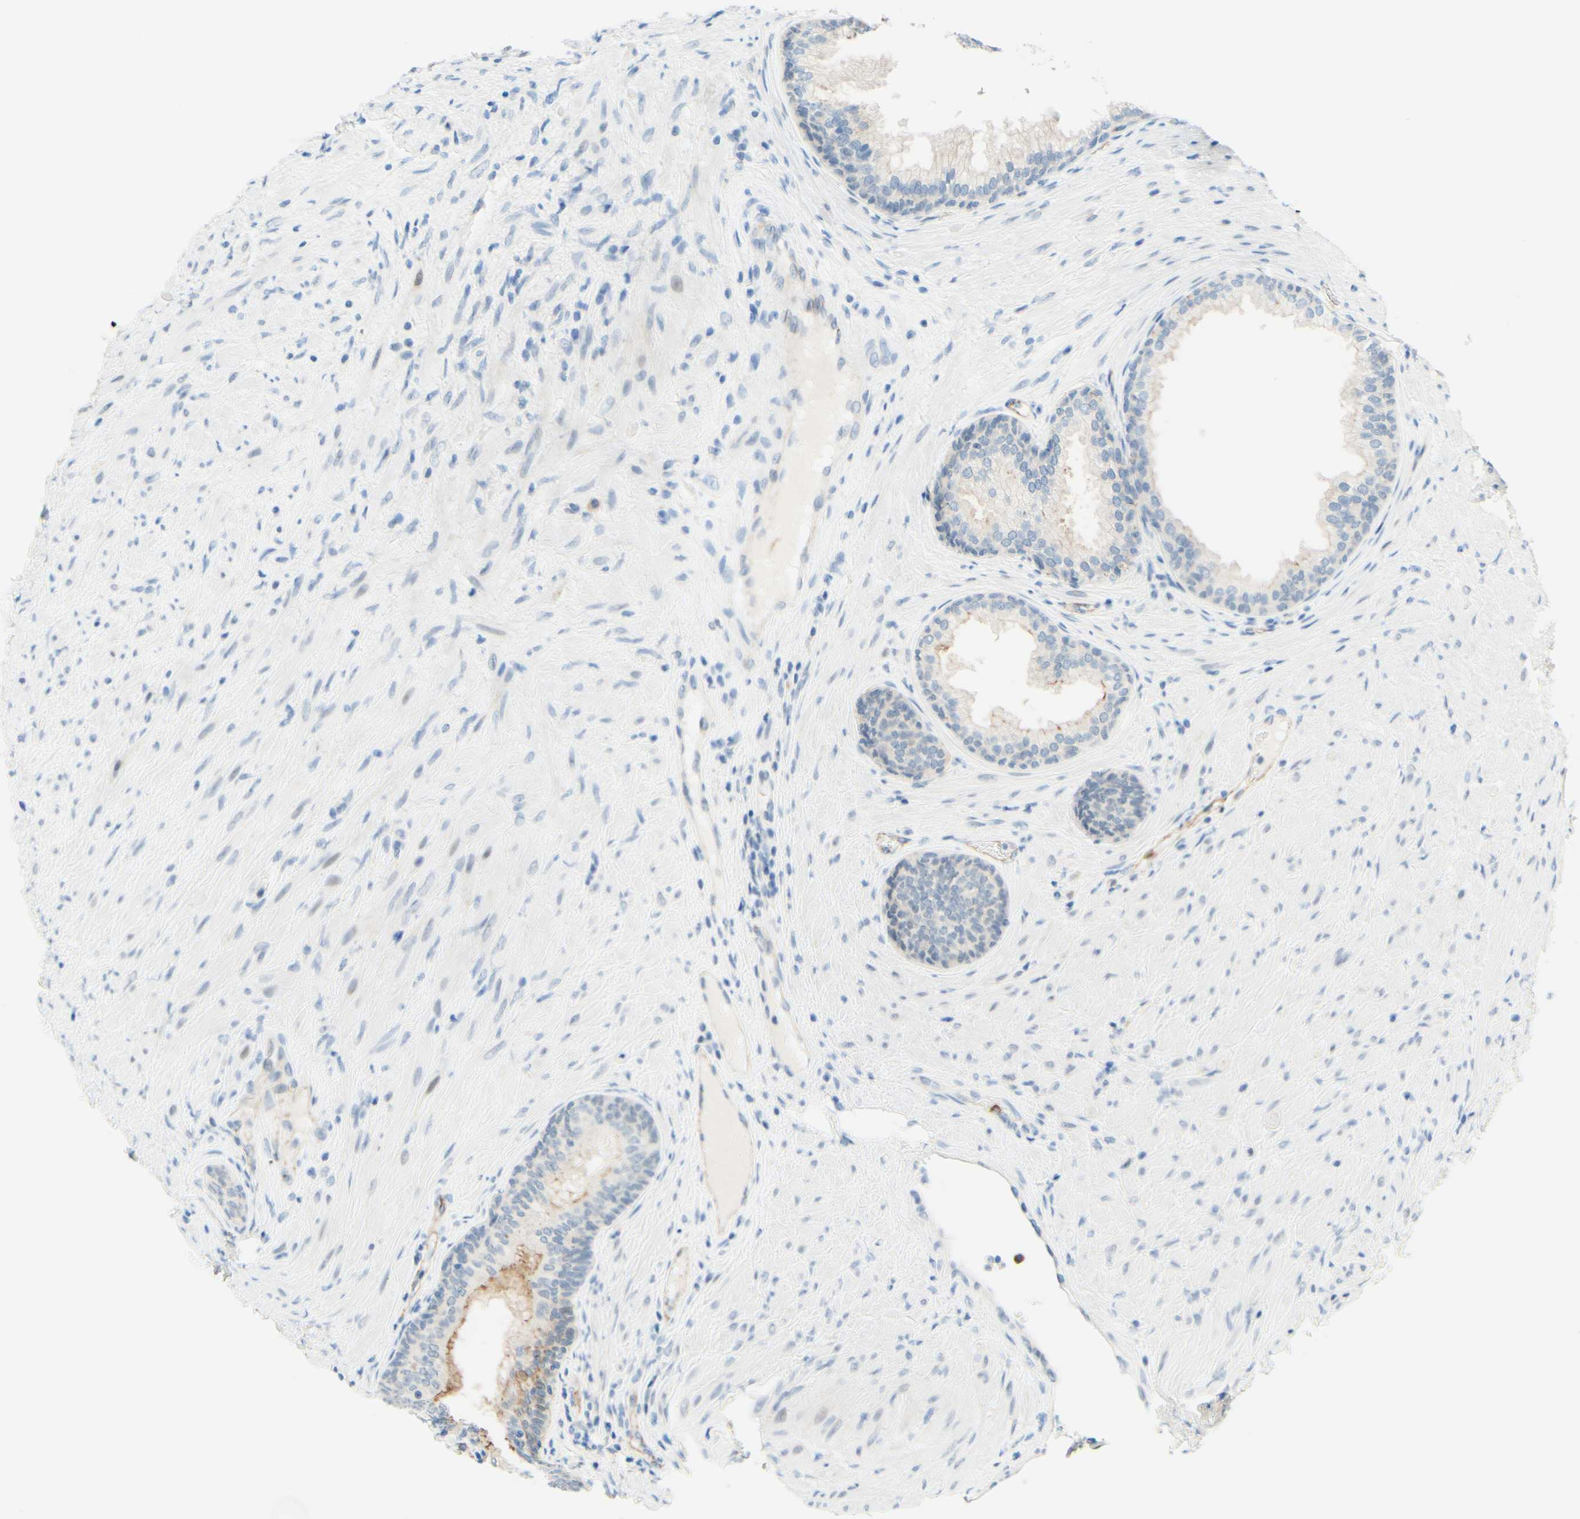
{"staining": {"intensity": "moderate", "quantity": "<25%", "location": "cytoplasmic/membranous"}, "tissue": "prostate", "cell_type": "Glandular cells", "image_type": "normal", "snomed": [{"axis": "morphology", "description": "Normal tissue, NOS"}, {"axis": "topography", "description": "Prostate"}], "caption": "IHC of benign prostate reveals low levels of moderate cytoplasmic/membranous staining in about <25% of glandular cells.", "gene": "TREM2", "patient": {"sex": "male", "age": 76}}